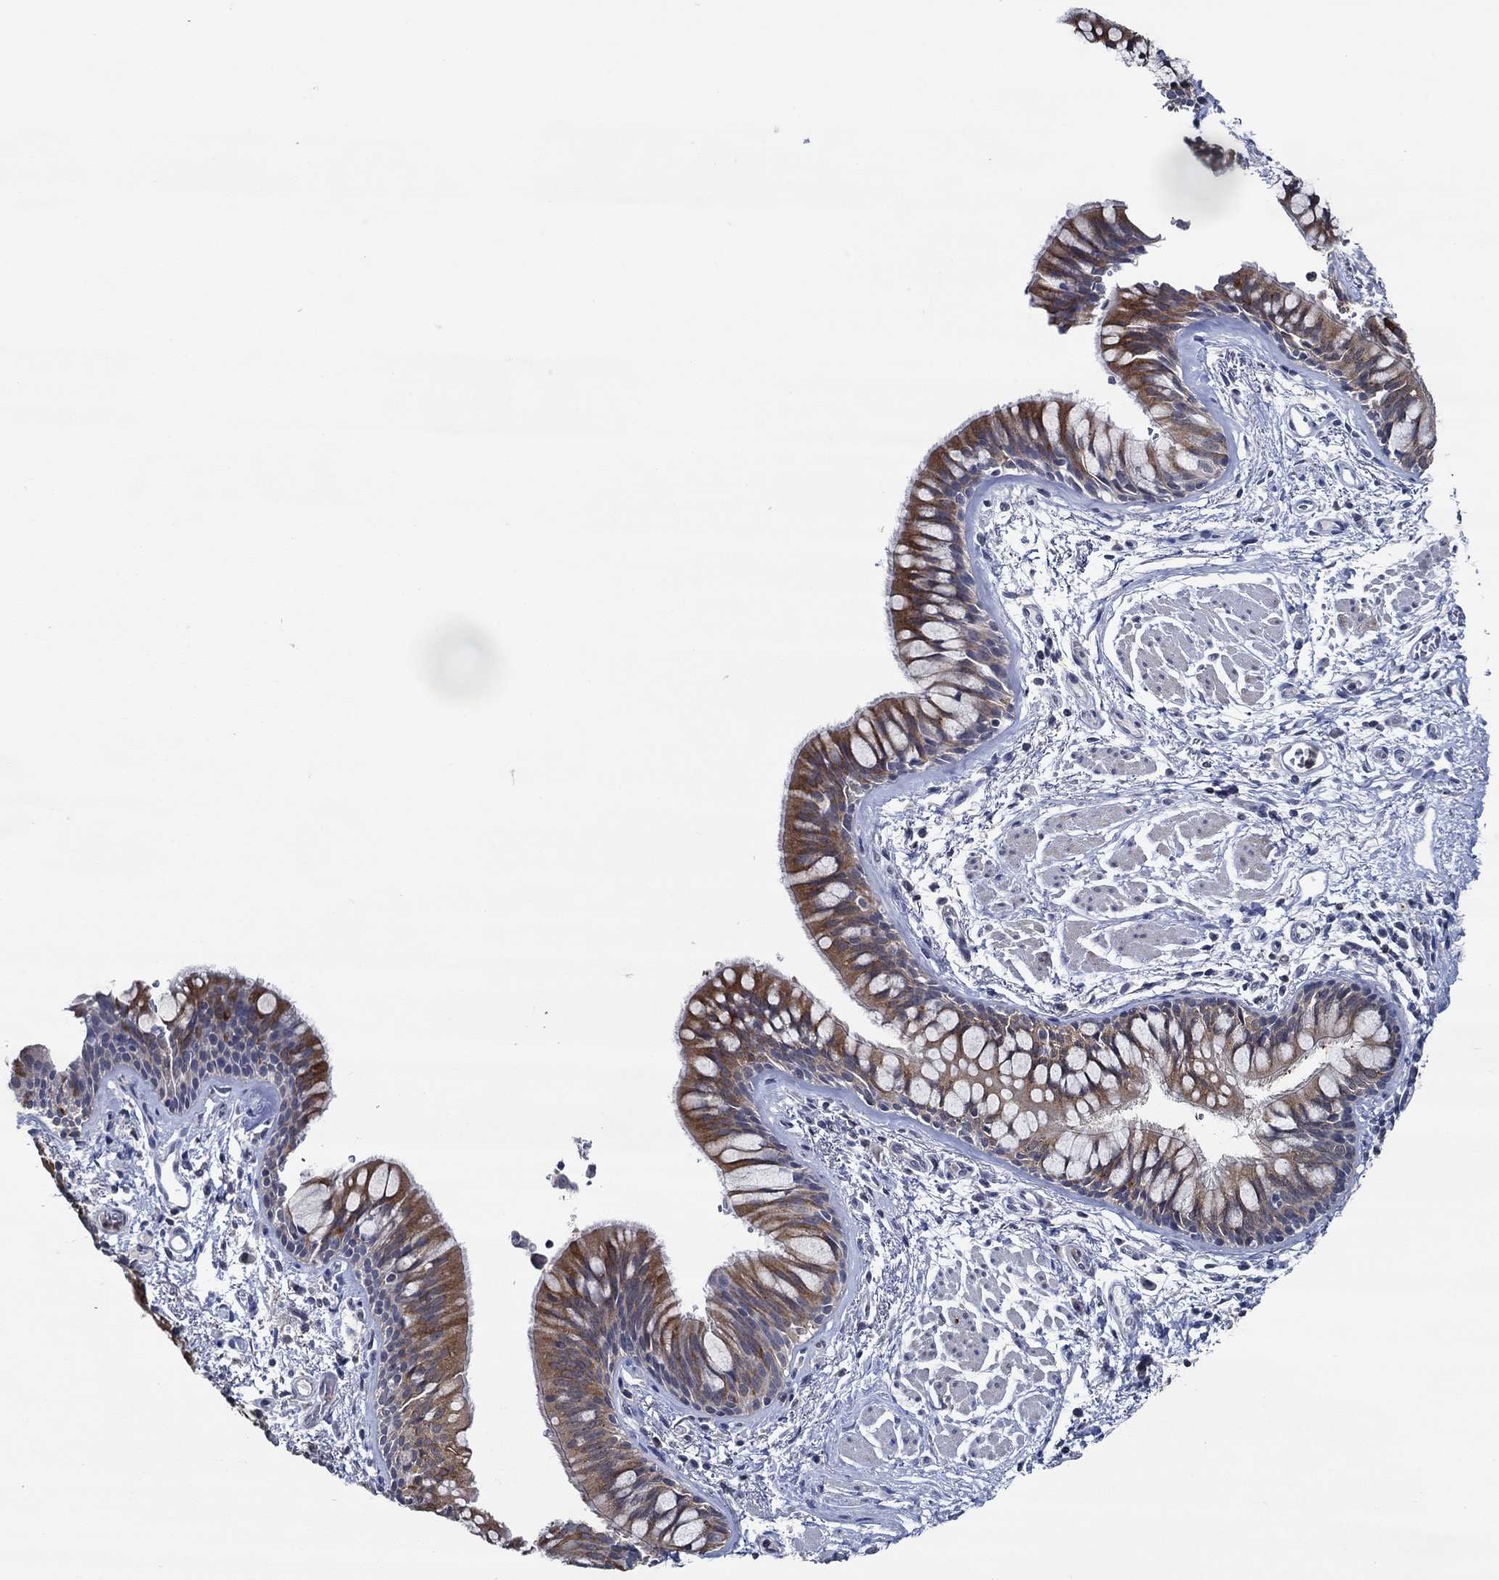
{"staining": {"intensity": "strong", "quantity": ">75%", "location": "cytoplasmic/membranous"}, "tissue": "bronchus", "cell_type": "Respiratory epithelial cells", "image_type": "normal", "snomed": [{"axis": "morphology", "description": "Normal tissue, NOS"}, {"axis": "topography", "description": "Bronchus"}, {"axis": "topography", "description": "Lung"}], "caption": "The image exhibits immunohistochemical staining of benign bronchus. There is strong cytoplasmic/membranous expression is present in approximately >75% of respiratory epithelial cells.", "gene": "DACT1", "patient": {"sex": "female", "age": 57}}